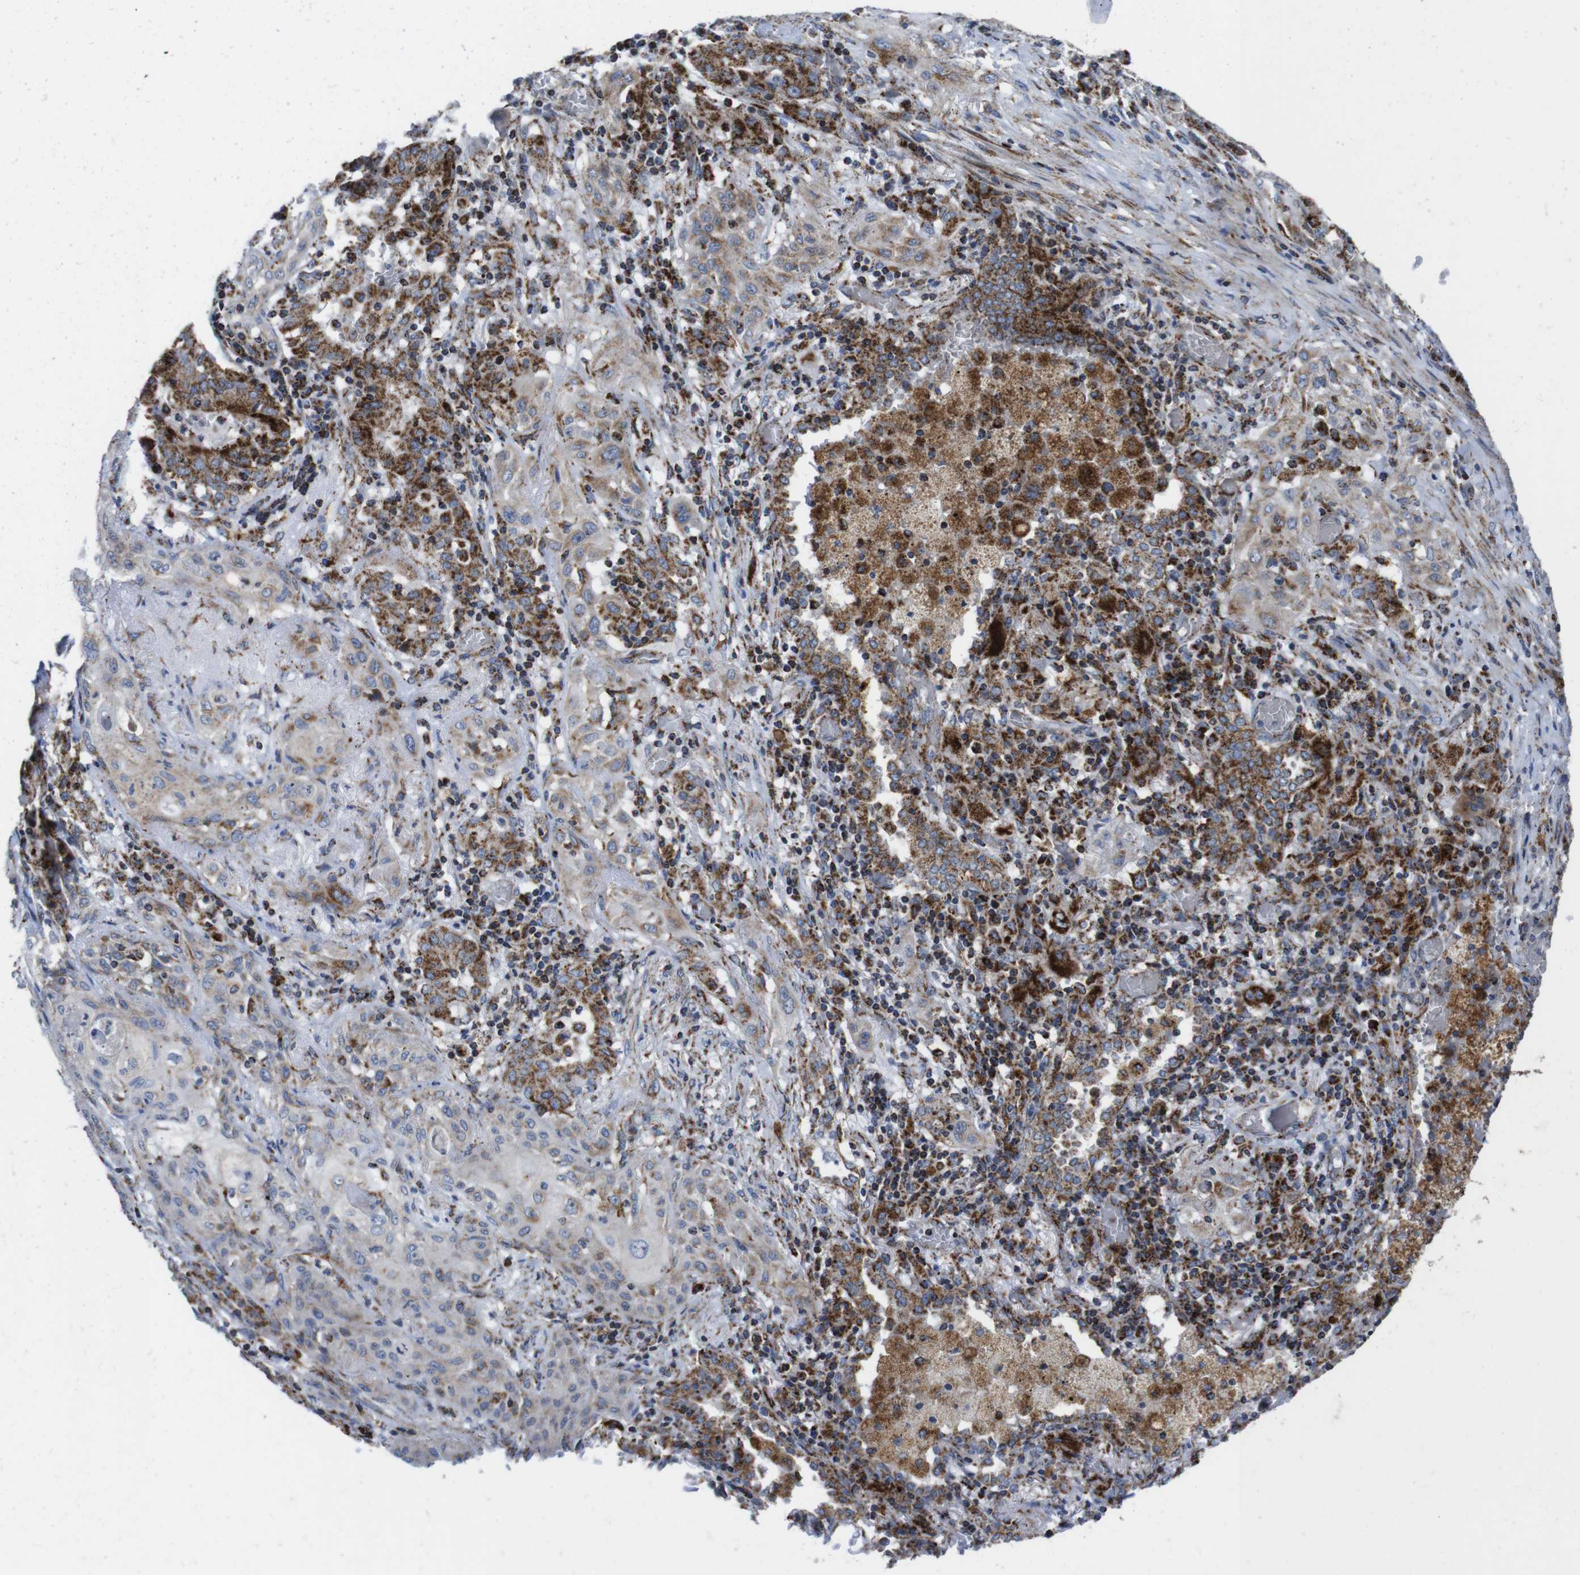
{"staining": {"intensity": "weak", "quantity": "<25%", "location": "cytoplasmic/membranous"}, "tissue": "lung cancer", "cell_type": "Tumor cells", "image_type": "cancer", "snomed": [{"axis": "morphology", "description": "Squamous cell carcinoma, NOS"}, {"axis": "topography", "description": "Lung"}], "caption": "The image demonstrates no significant staining in tumor cells of squamous cell carcinoma (lung). (DAB immunohistochemistry (IHC), high magnification).", "gene": "TMEM192", "patient": {"sex": "female", "age": 47}}